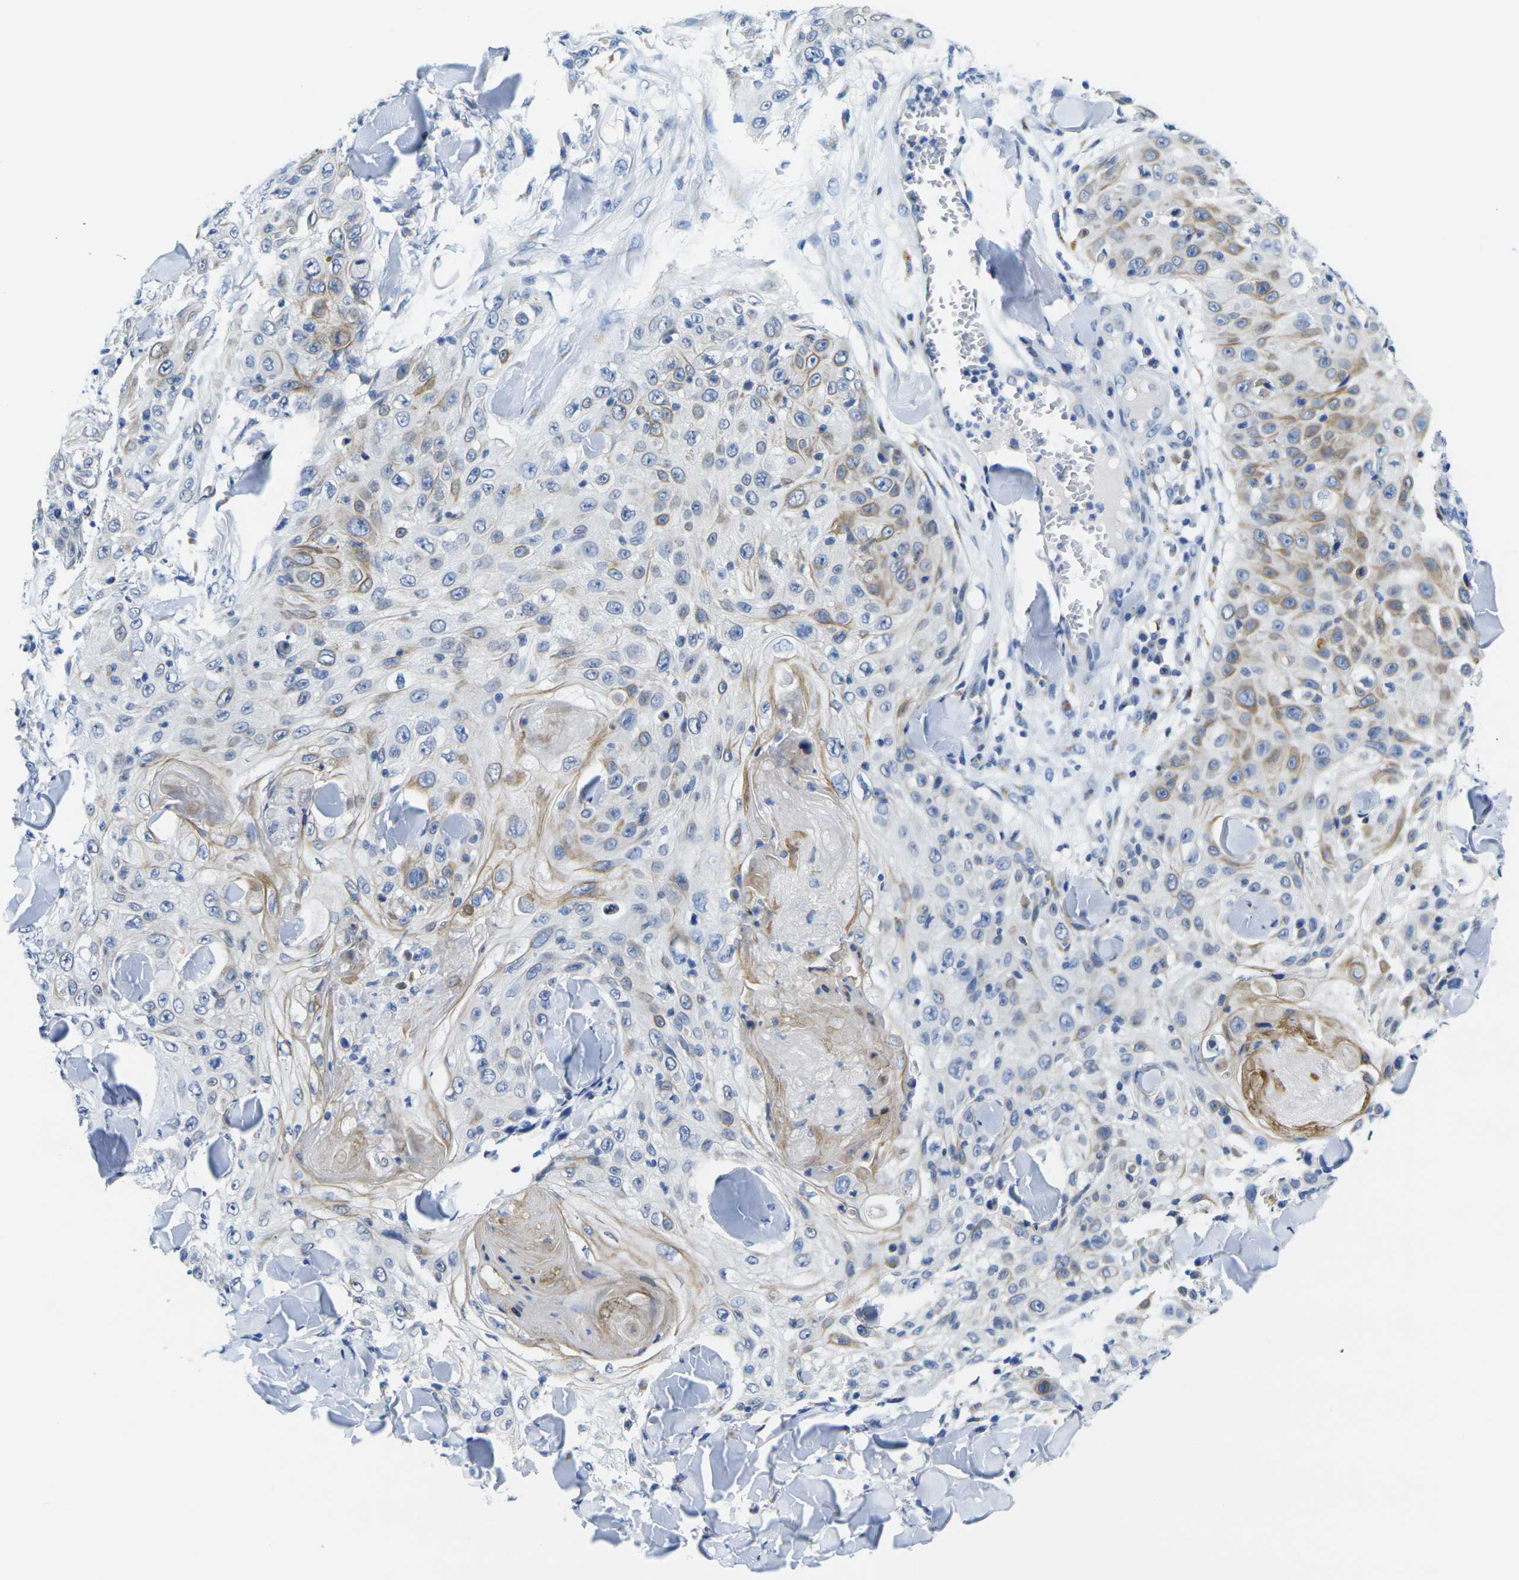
{"staining": {"intensity": "moderate", "quantity": "25%-75%", "location": "cytoplasmic/membranous"}, "tissue": "skin cancer", "cell_type": "Tumor cells", "image_type": "cancer", "snomed": [{"axis": "morphology", "description": "Squamous cell carcinoma, NOS"}, {"axis": "topography", "description": "Skin"}], "caption": "Moderate cytoplasmic/membranous staining is seen in approximately 25%-75% of tumor cells in skin cancer (squamous cell carcinoma).", "gene": "CRK", "patient": {"sex": "male", "age": 86}}